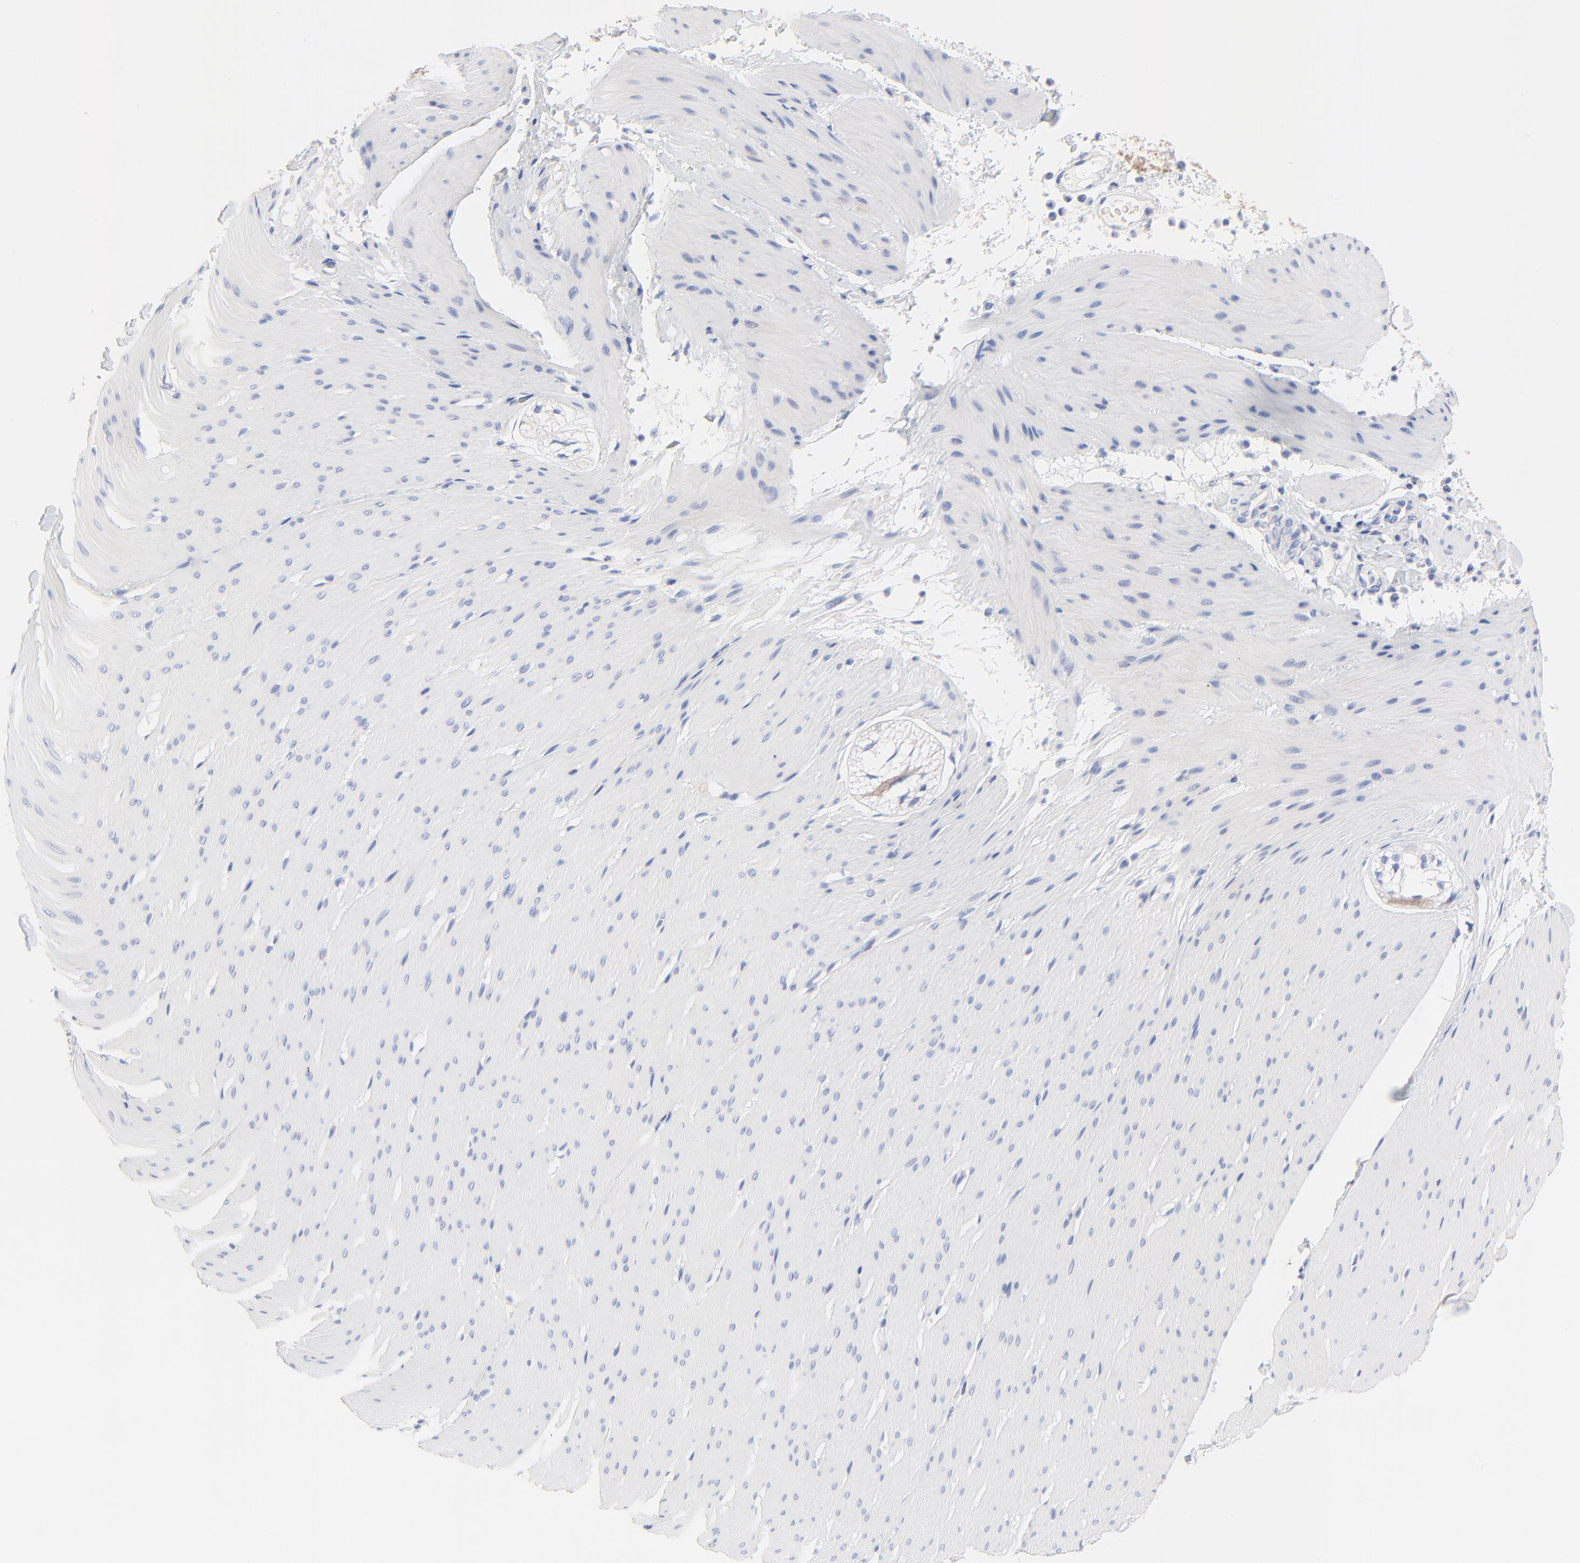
{"staining": {"intensity": "negative", "quantity": "none", "location": "none"}, "tissue": "smooth muscle", "cell_type": "Smooth muscle cells", "image_type": "normal", "snomed": [{"axis": "morphology", "description": "Normal tissue, NOS"}, {"axis": "topography", "description": "Smooth muscle"}, {"axis": "topography", "description": "Colon"}], "caption": "Smooth muscle cells show no significant positivity in benign smooth muscle. (Brightfield microscopy of DAB (3,3'-diaminobenzidine) IHC at high magnification).", "gene": "PSD3", "patient": {"sex": "male", "age": 67}}